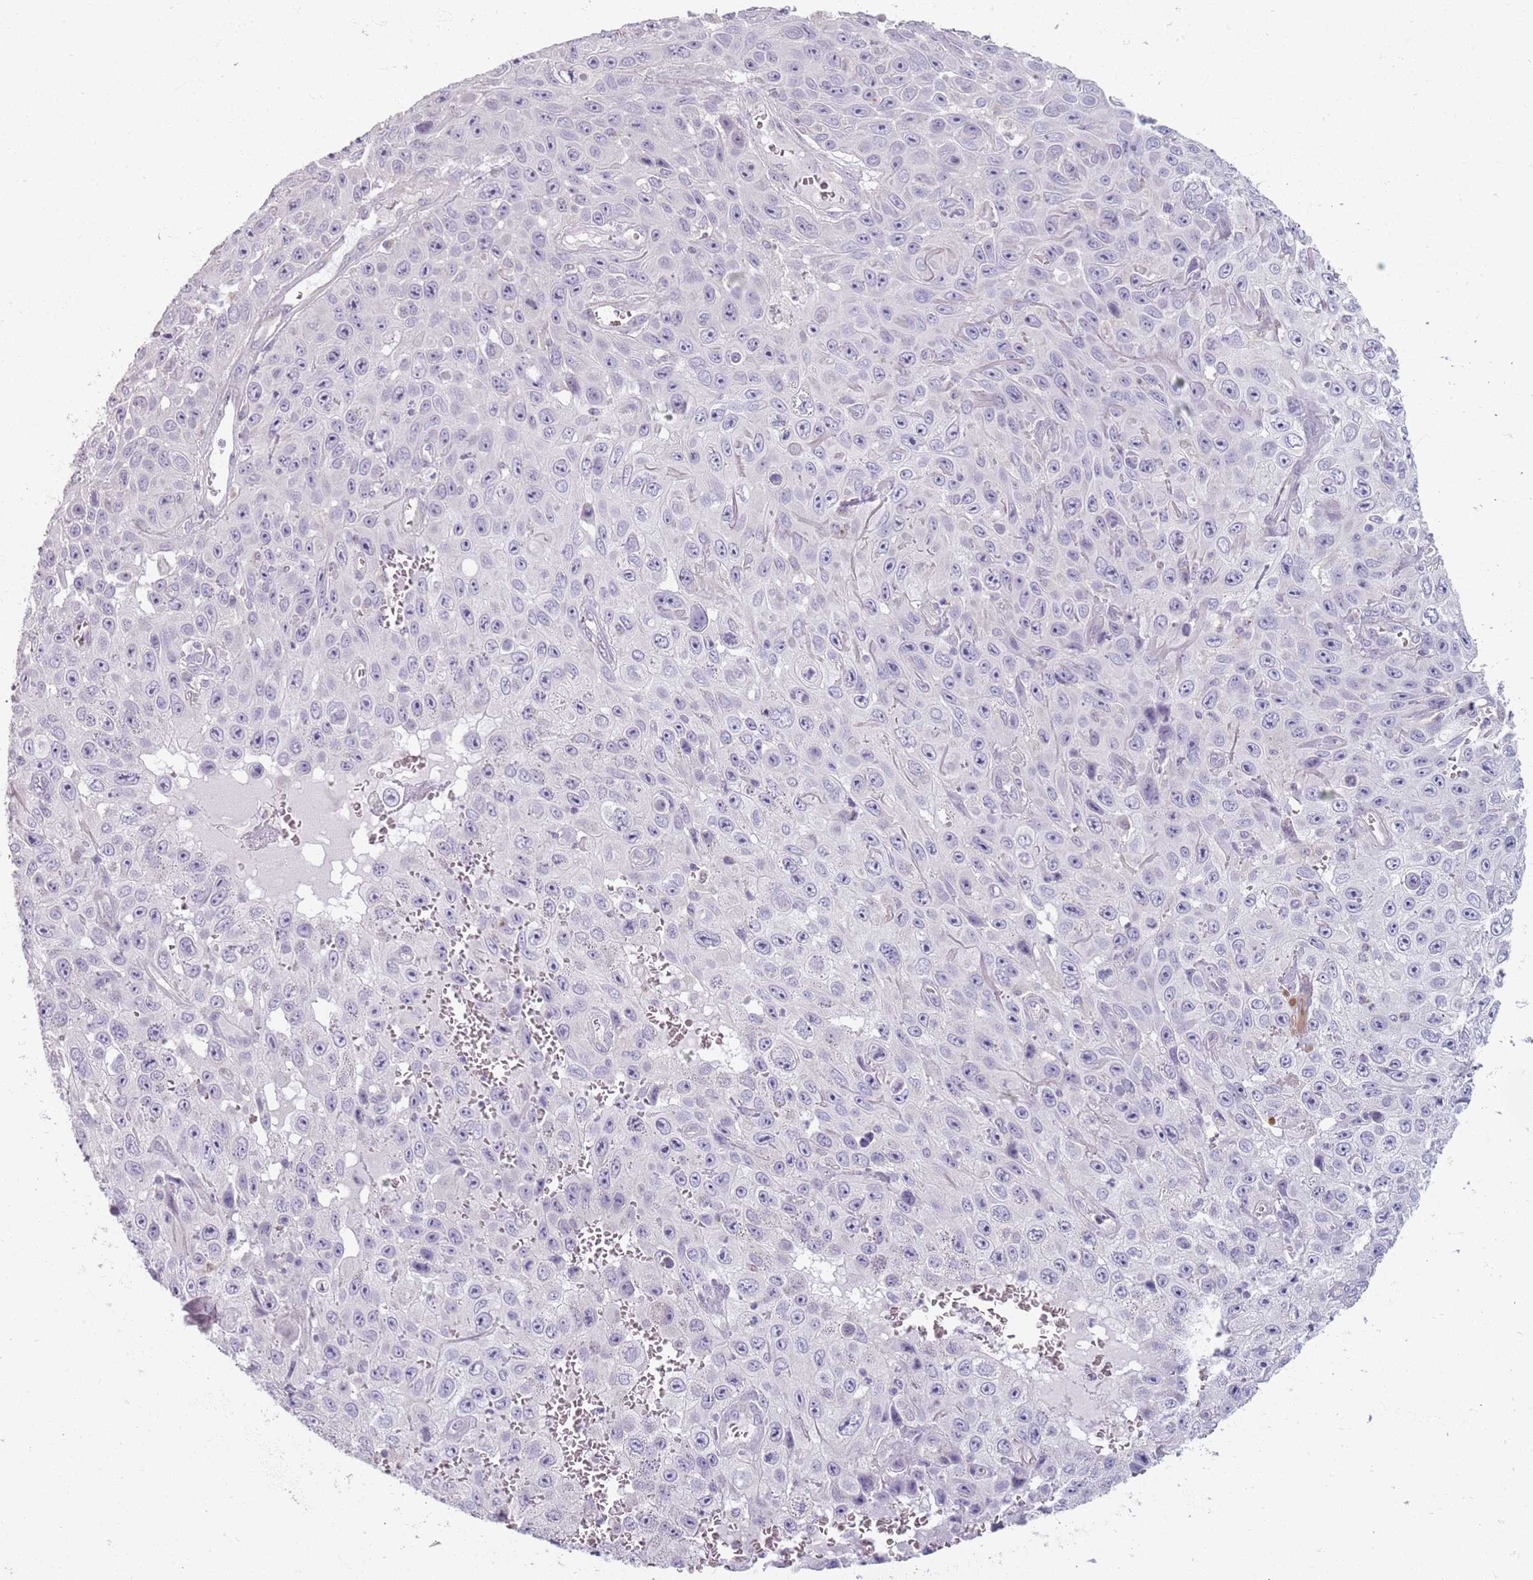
{"staining": {"intensity": "negative", "quantity": "none", "location": "none"}, "tissue": "skin cancer", "cell_type": "Tumor cells", "image_type": "cancer", "snomed": [{"axis": "morphology", "description": "Squamous cell carcinoma, NOS"}, {"axis": "topography", "description": "Skin"}], "caption": "Immunohistochemistry (IHC) image of neoplastic tissue: human skin squamous cell carcinoma stained with DAB (3,3'-diaminobenzidine) displays no significant protein staining in tumor cells. (IHC, brightfield microscopy, high magnification).", "gene": "SYNGR3", "patient": {"sex": "male", "age": 82}}